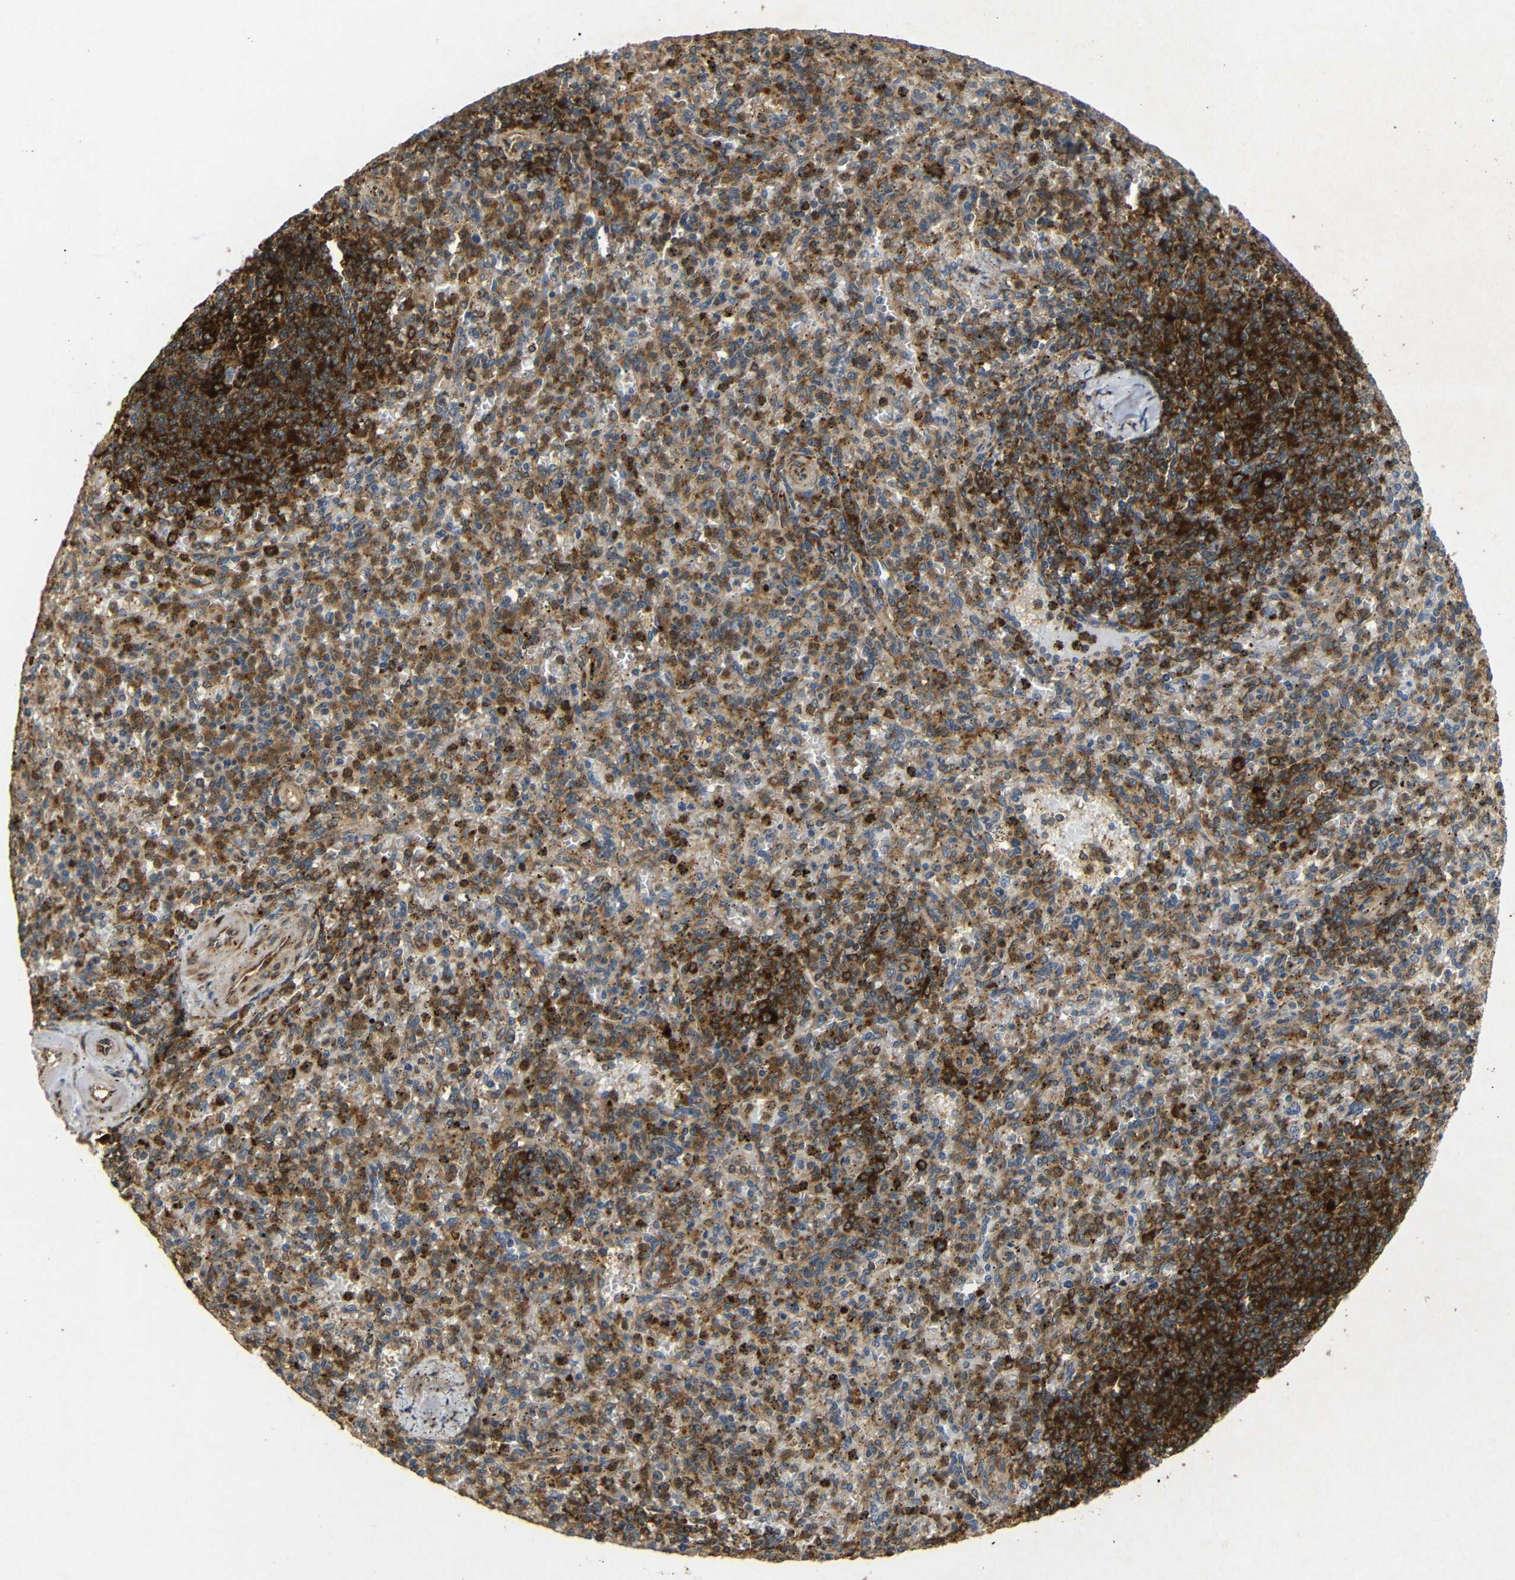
{"staining": {"intensity": "strong", "quantity": "25%-75%", "location": "cytoplasmic/membranous"}, "tissue": "spleen", "cell_type": "Cells in red pulp", "image_type": "normal", "snomed": [{"axis": "morphology", "description": "Normal tissue, NOS"}, {"axis": "topography", "description": "Spleen"}], "caption": "IHC staining of unremarkable spleen, which demonstrates high levels of strong cytoplasmic/membranous staining in about 25%-75% of cells in red pulp indicating strong cytoplasmic/membranous protein positivity. The staining was performed using DAB (3,3'-diaminobenzidine) (brown) for protein detection and nuclei were counterstained in hematoxylin (blue).", "gene": "BTF3", "patient": {"sex": "male", "age": 72}}